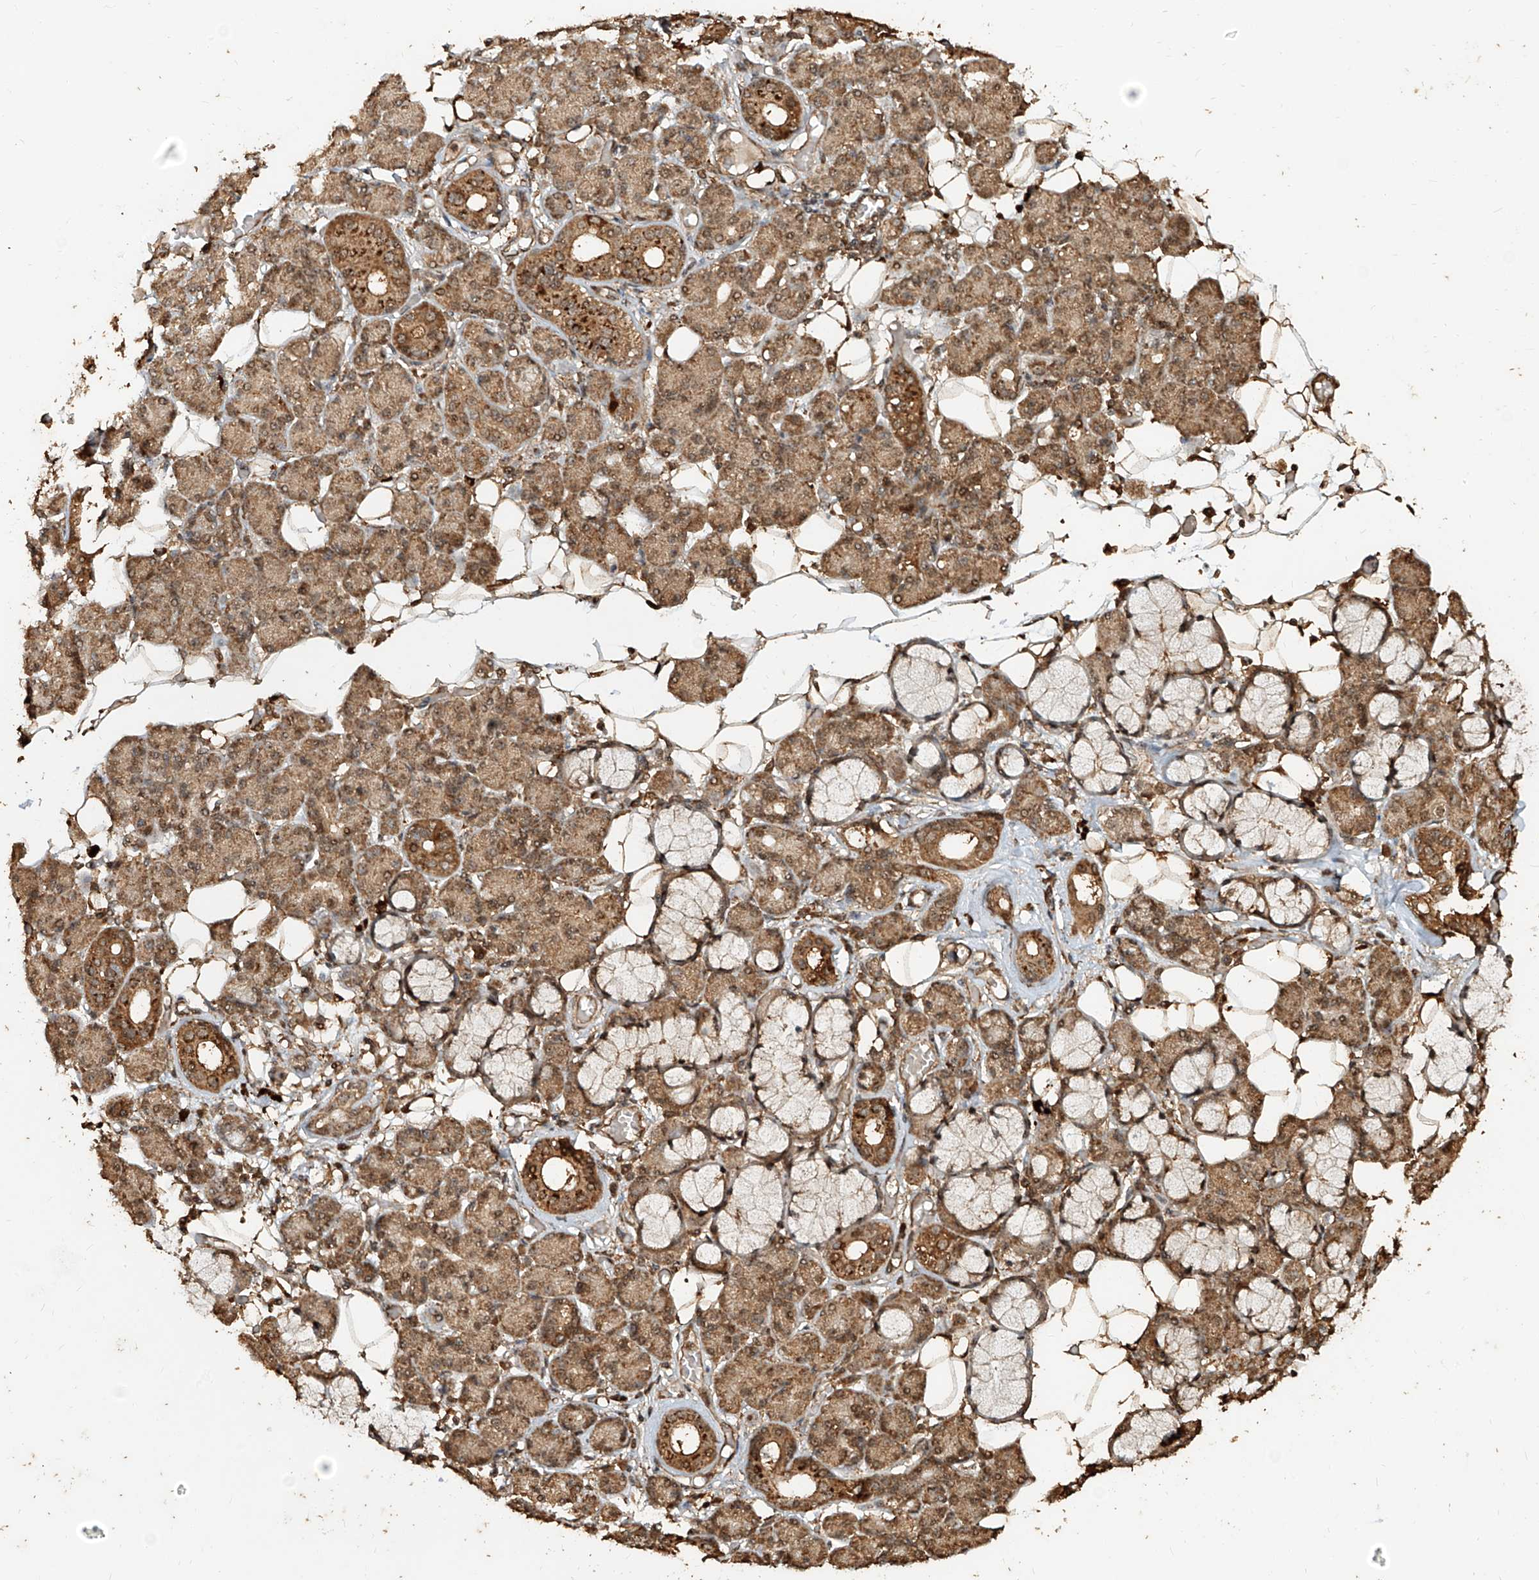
{"staining": {"intensity": "moderate", "quantity": ">75%", "location": "cytoplasmic/membranous,nuclear"}, "tissue": "salivary gland", "cell_type": "Glandular cells", "image_type": "normal", "snomed": [{"axis": "morphology", "description": "Normal tissue, NOS"}, {"axis": "topography", "description": "Salivary gland"}], "caption": "This photomicrograph displays IHC staining of normal salivary gland, with medium moderate cytoplasmic/membranous,nuclear positivity in approximately >75% of glandular cells.", "gene": "ZNF660", "patient": {"sex": "male", "age": 63}}